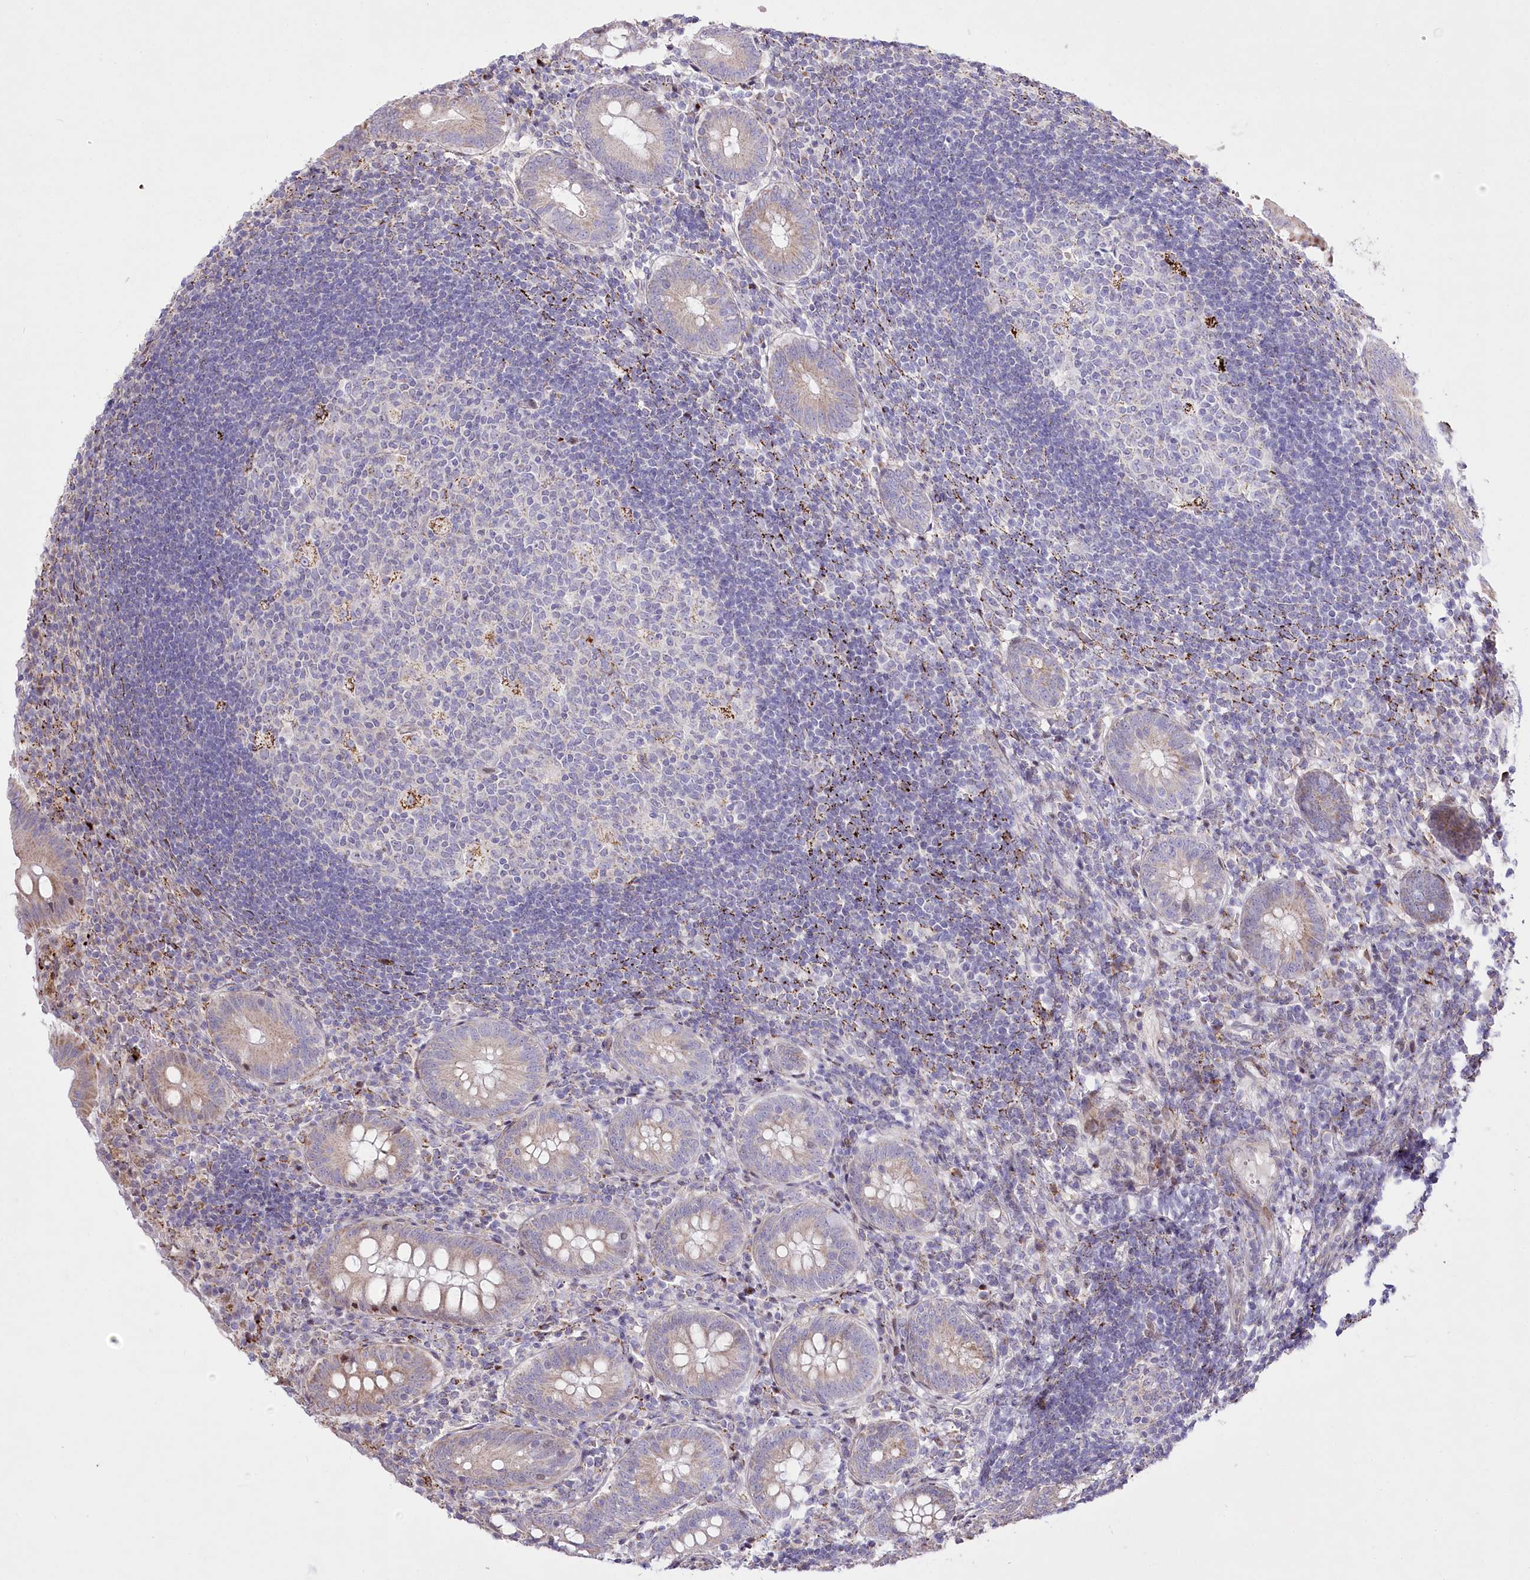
{"staining": {"intensity": "weak", "quantity": "25%-75%", "location": "cytoplasmic/membranous"}, "tissue": "appendix", "cell_type": "Glandular cells", "image_type": "normal", "snomed": [{"axis": "morphology", "description": "Normal tissue, NOS"}, {"axis": "topography", "description": "Appendix"}], "caption": "An IHC photomicrograph of benign tissue is shown. Protein staining in brown labels weak cytoplasmic/membranous positivity in appendix within glandular cells. The protein is shown in brown color, while the nuclei are stained blue.", "gene": "CEP164", "patient": {"sex": "female", "age": 54}}